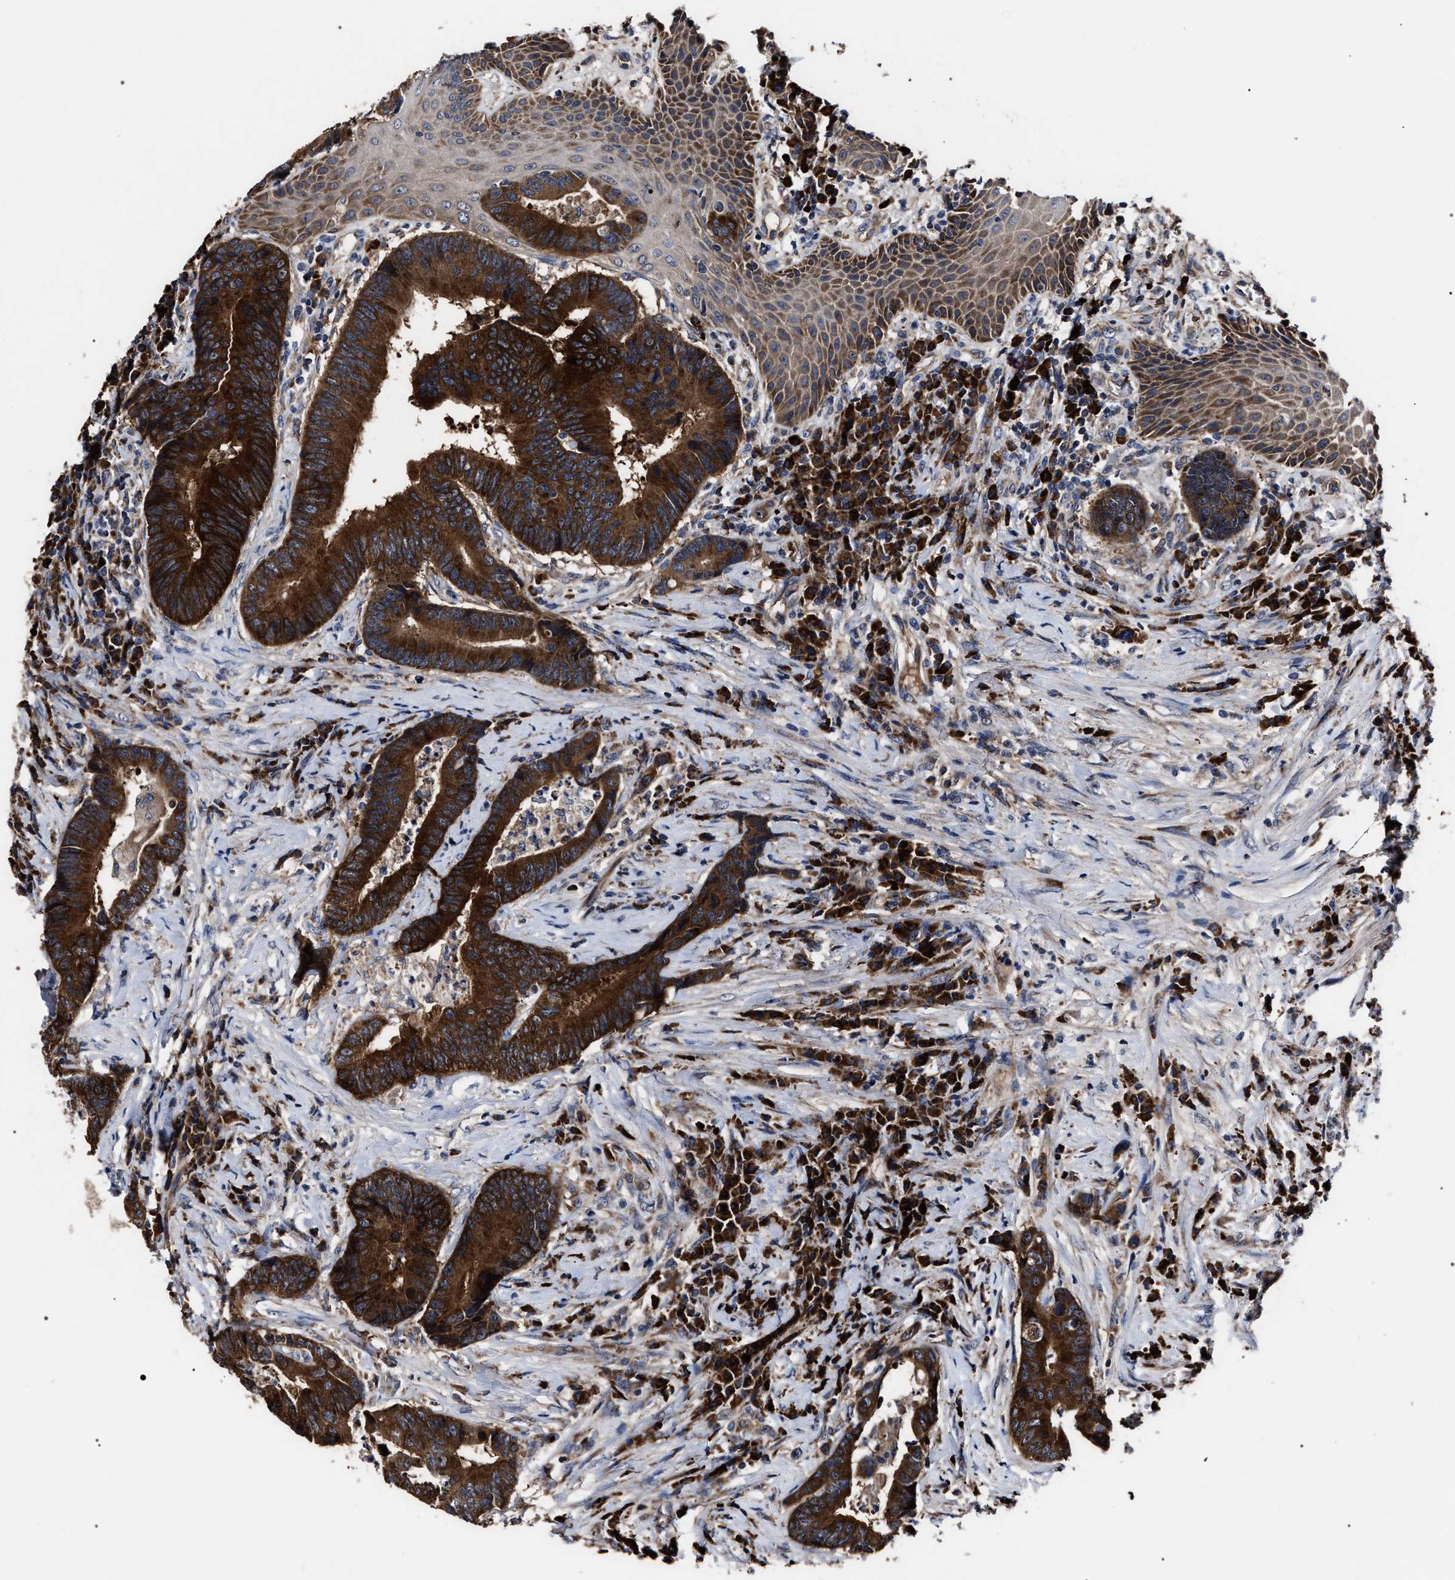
{"staining": {"intensity": "strong", "quantity": ">75%", "location": "cytoplasmic/membranous"}, "tissue": "colorectal cancer", "cell_type": "Tumor cells", "image_type": "cancer", "snomed": [{"axis": "morphology", "description": "Adenocarcinoma, NOS"}, {"axis": "topography", "description": "Rectum"}, {"axis": "topography", "description": "Anal"}], "caption": "A brown stain labels strong cytoplasmic/membranous staining of a protein in human colorectal adenocarcinoma tumor cells. (DAB (3,3'-diaminobenzidine) IHC with brightfield microscopy, high magnification).", "gene": "MACC1", "patient": {"sex": "female", "age": 89}}